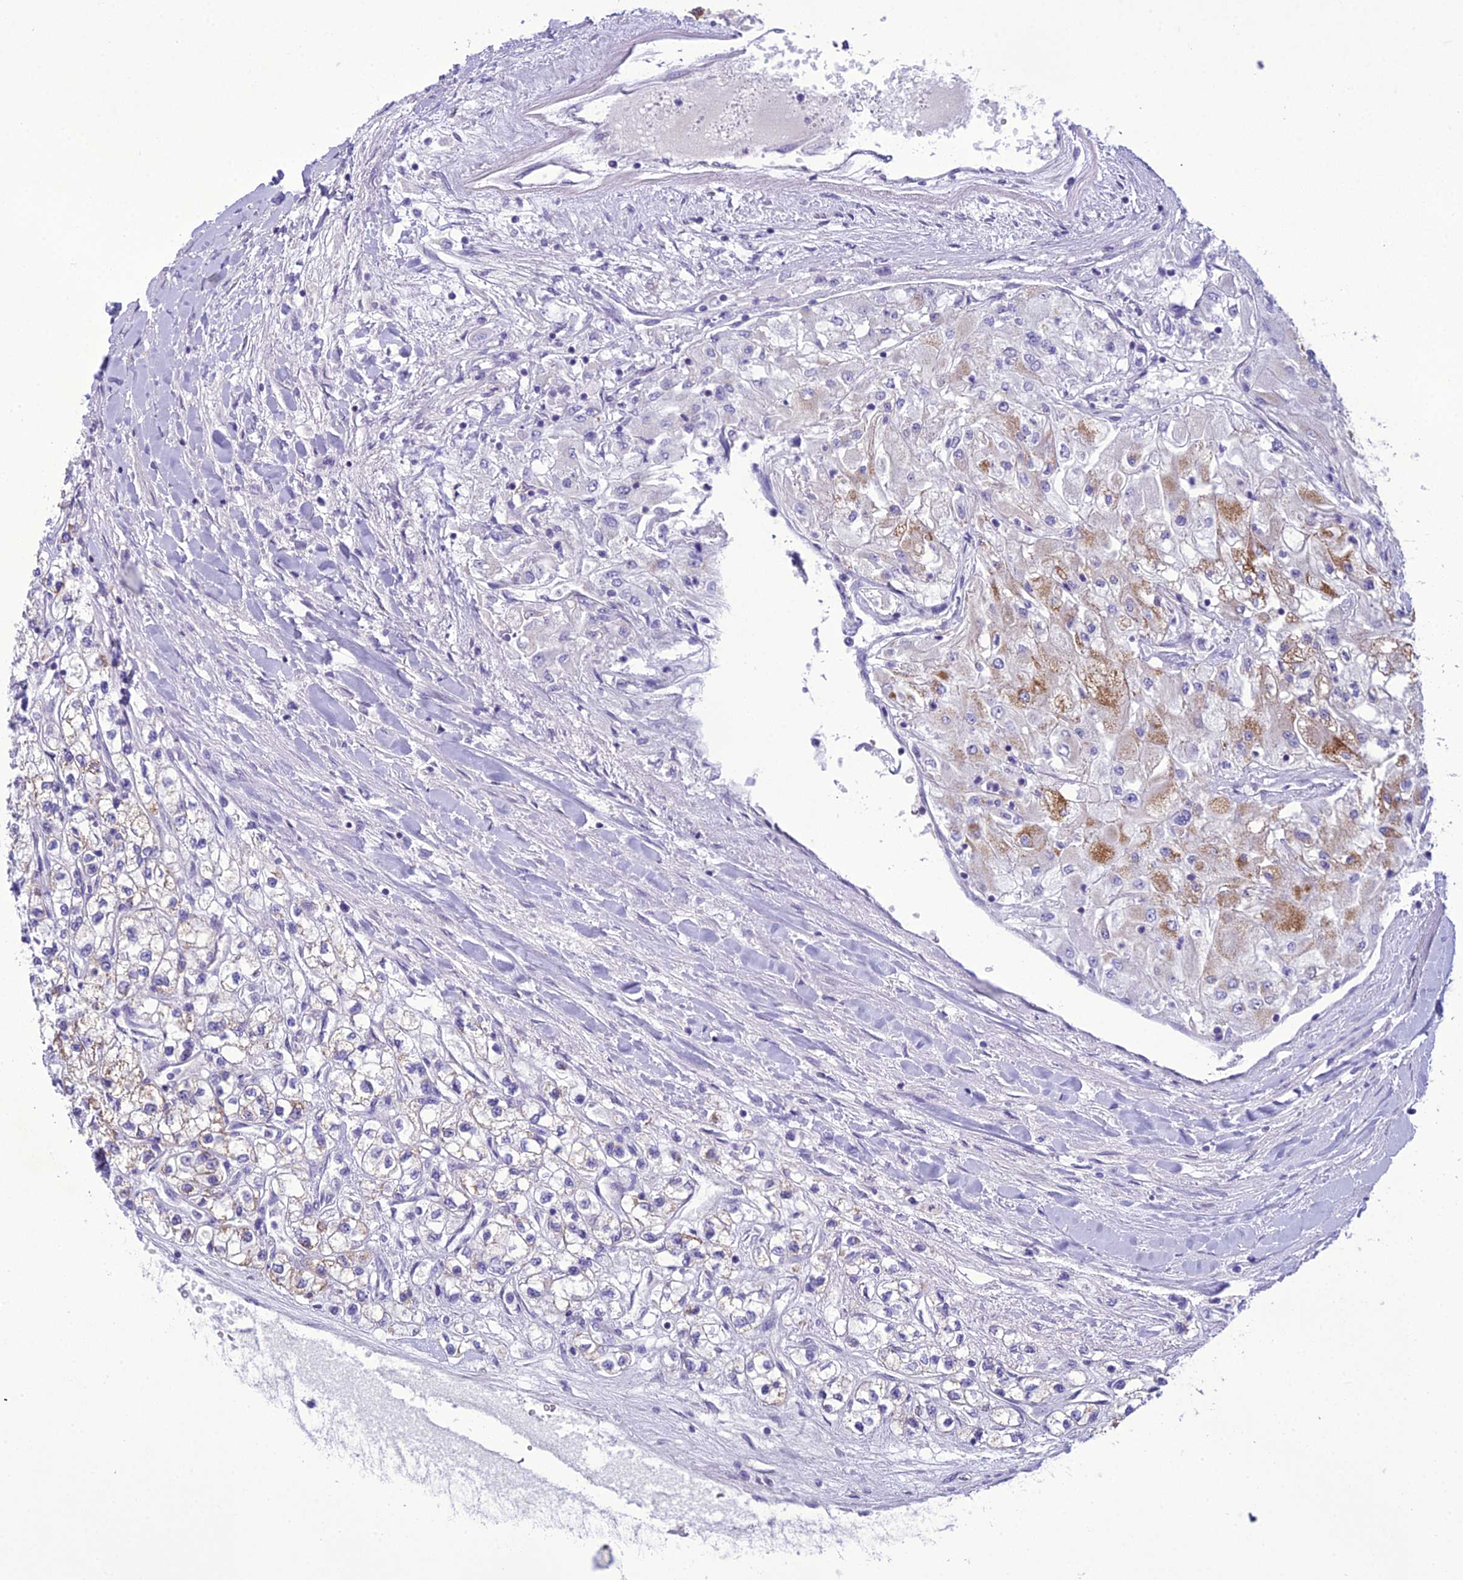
{"staining": {"intensity": "moderate", "quantity": "<25%", "location": "cytoplasmic/membranous"}, "tissue": "renal cancer", "cell_type": "Tumor cells", "image_type": "cancer", "snomed": [{"axis": "morphology", "description": "Adenocarcinoma, NOS"}, {"axis": "topography", "description": "Kidney"}], "caption": "Renal cancer stained with a protein marker displays moderate staining in tumor cells.", "gene": "B9D2", "patient": {"sex": "male", "age": 80}}